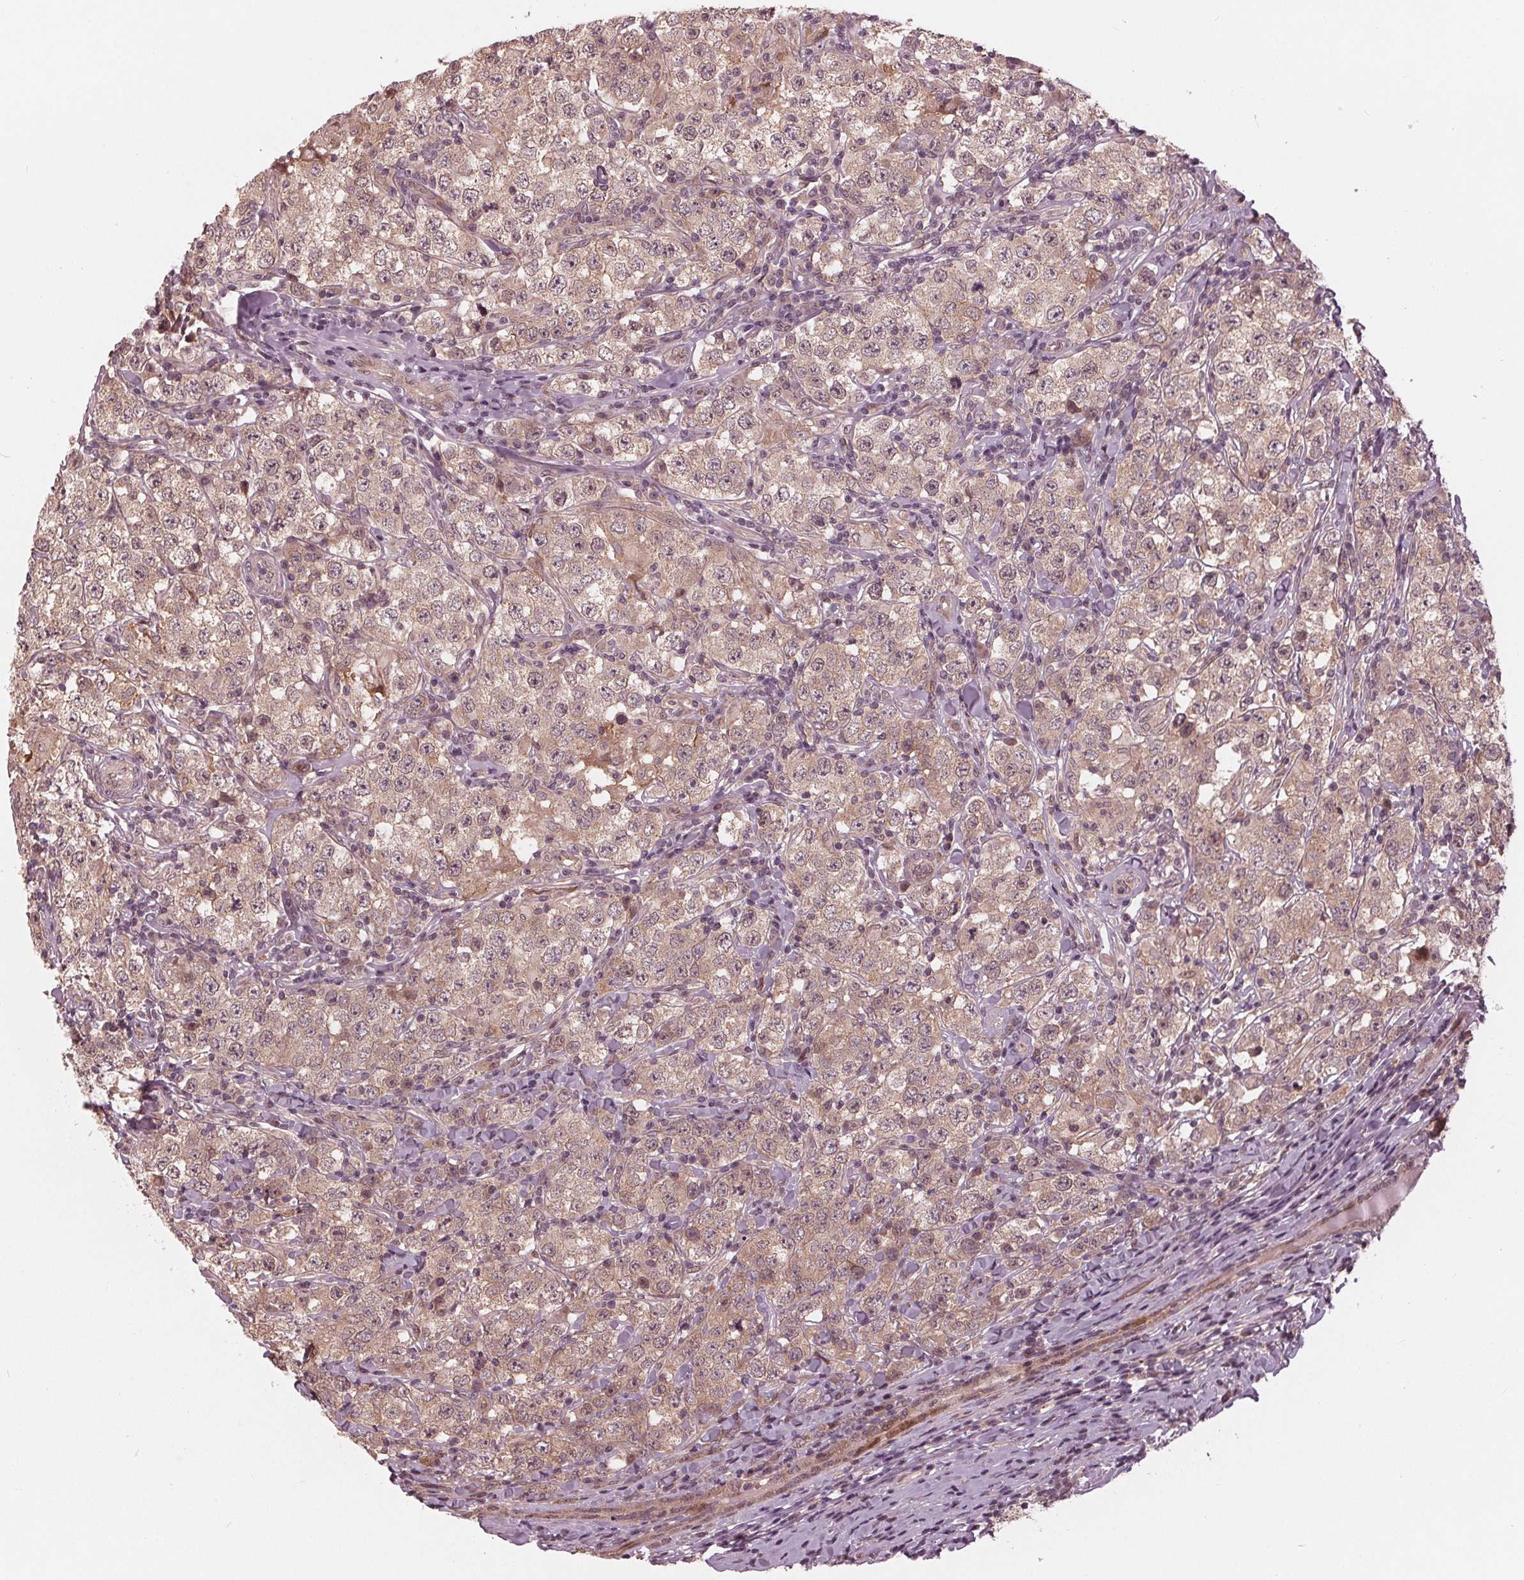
{"staining": {"intensity": "weak", "quantity": ">75%", "location": "cytoplasmic/membranous,nuclear"}, "tissue": "testis cancer", "cell_type": "Tumor cells", "image_type": "cancer", "snomed": [{"axis": "morphology", "description": "Seminoma, NOS"}, {"axis": "morphology", "description": "Carcinoma, Embryonal, NOS"}, {"axis": "topography", "description": "Testis"}], "caption": "Weak cytoplasmic/membranous and nuclear protein expression is present in about >75% of tumor cells in testis cancer.", "gene": "ZNF471", "patient": {"sex": "male", "age": 41}}